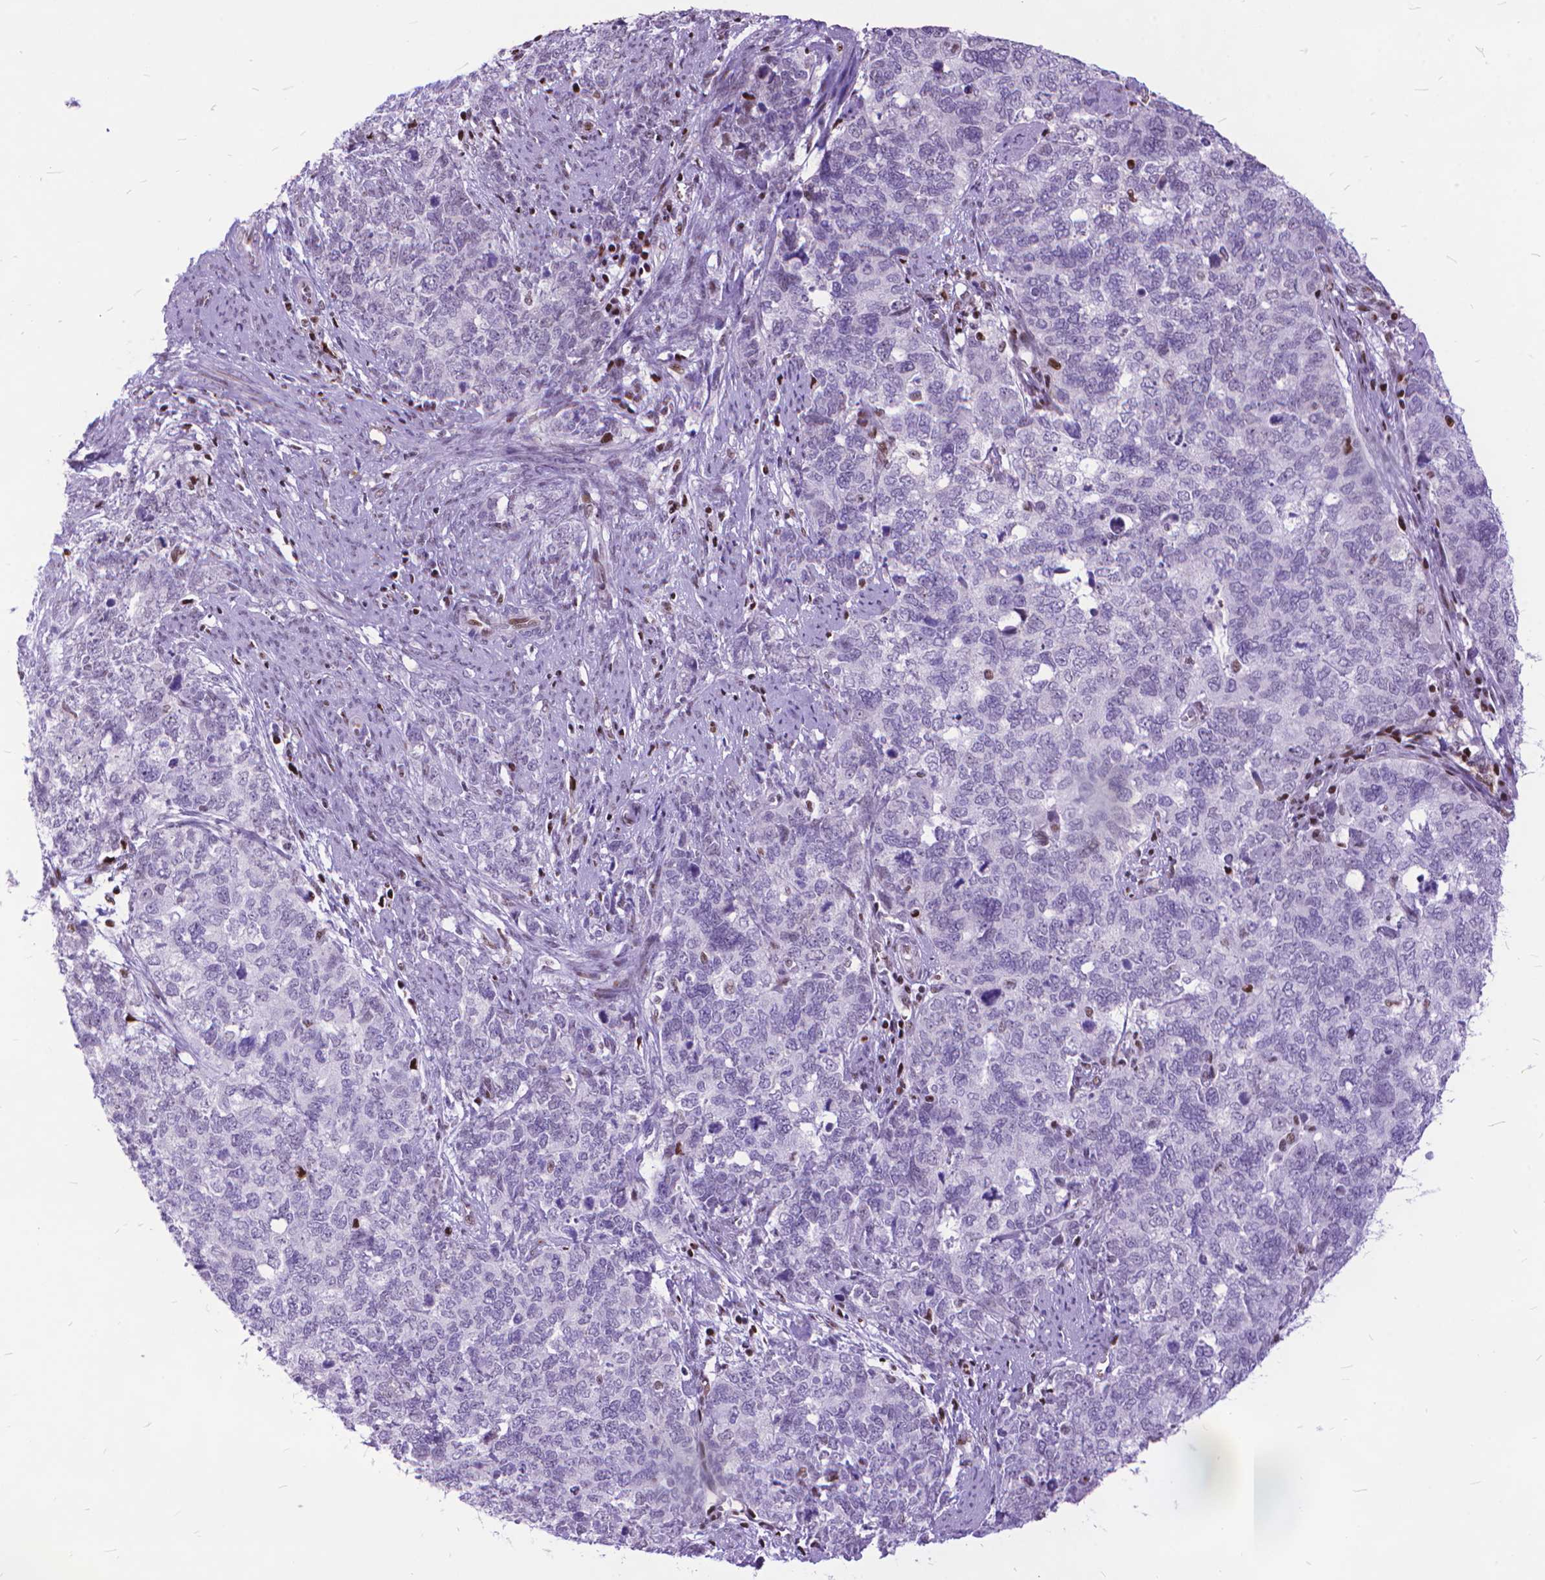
{"staining": {"intensity": "negative", "quantity": "none", "location": "none"}, "tissue": "cervical cancer", "cell_type": "Tumor cells", "image_type": "cancer", "snomed": [{"axis": "morphology", "description": "Squamous cell carcinoma, NOS"}, {"axis": "topography", "description": "Cervix"}], "caption": "High magnification brightfield microscopy of cervical cancer stained with DAB (brown) and counterstained with hematoxylin (blue): tumor cells show no significant expression.", "gene": "POLE4", "patient": {"sex": "female", "age": 63}}